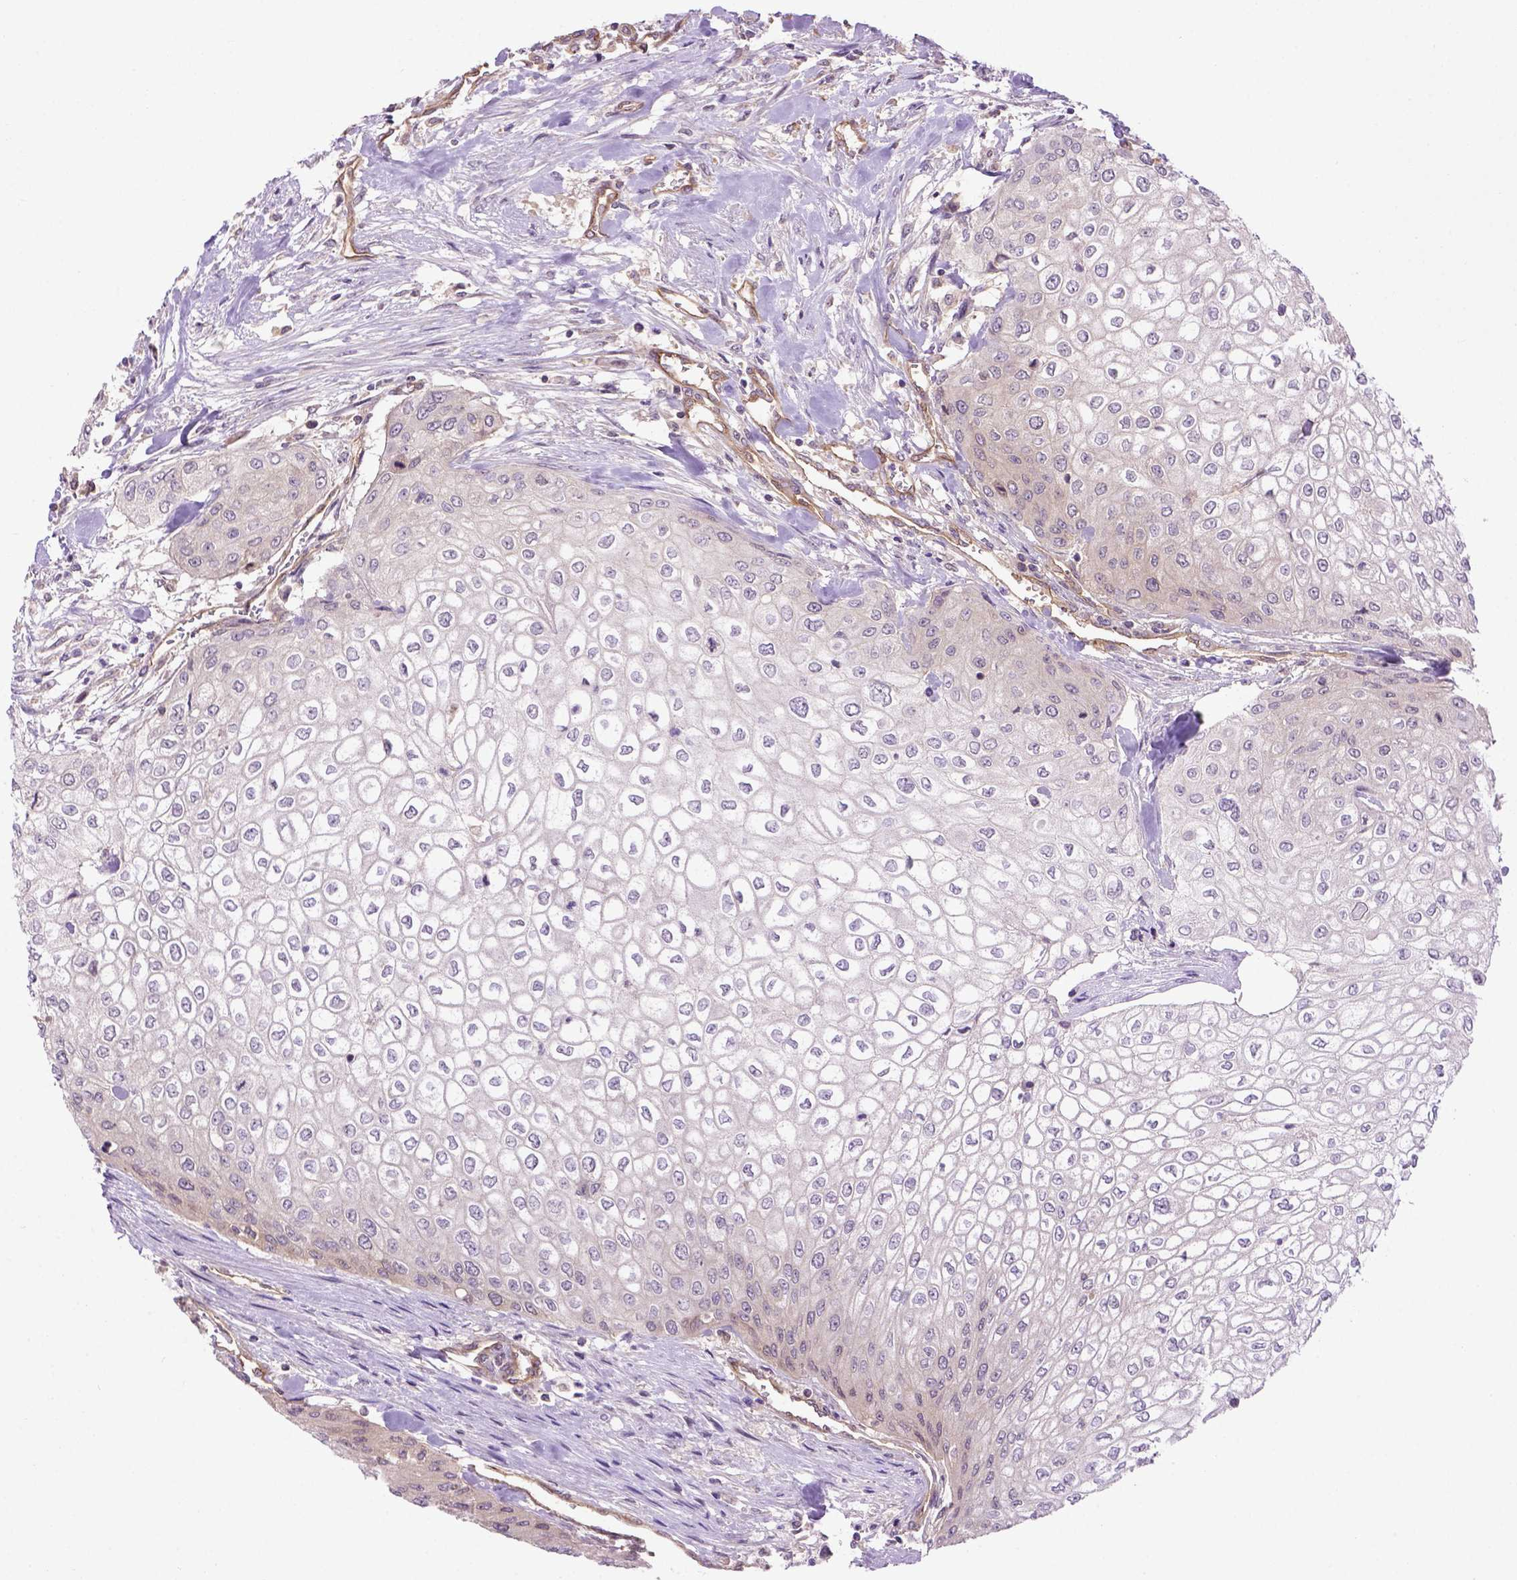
{"staining": {"intensity": "negative", "quantity": "none", "location": "none"}, "tissue": "urothelial cancer", "cell_type": "Tumor cells", "image_type": "cancer", "snomed": [{"axis": "morphology", "description": "Urothelial carcinoma, High grade"}, {"axis": "topography", "description": "Urinary bladder"}], "caption": "Urothelial cancer stained for a protein using IHC demonstrates no staining tumor cells.", "gene": "CASKIN2", "patient": {"sex": "male", "age": 62}}